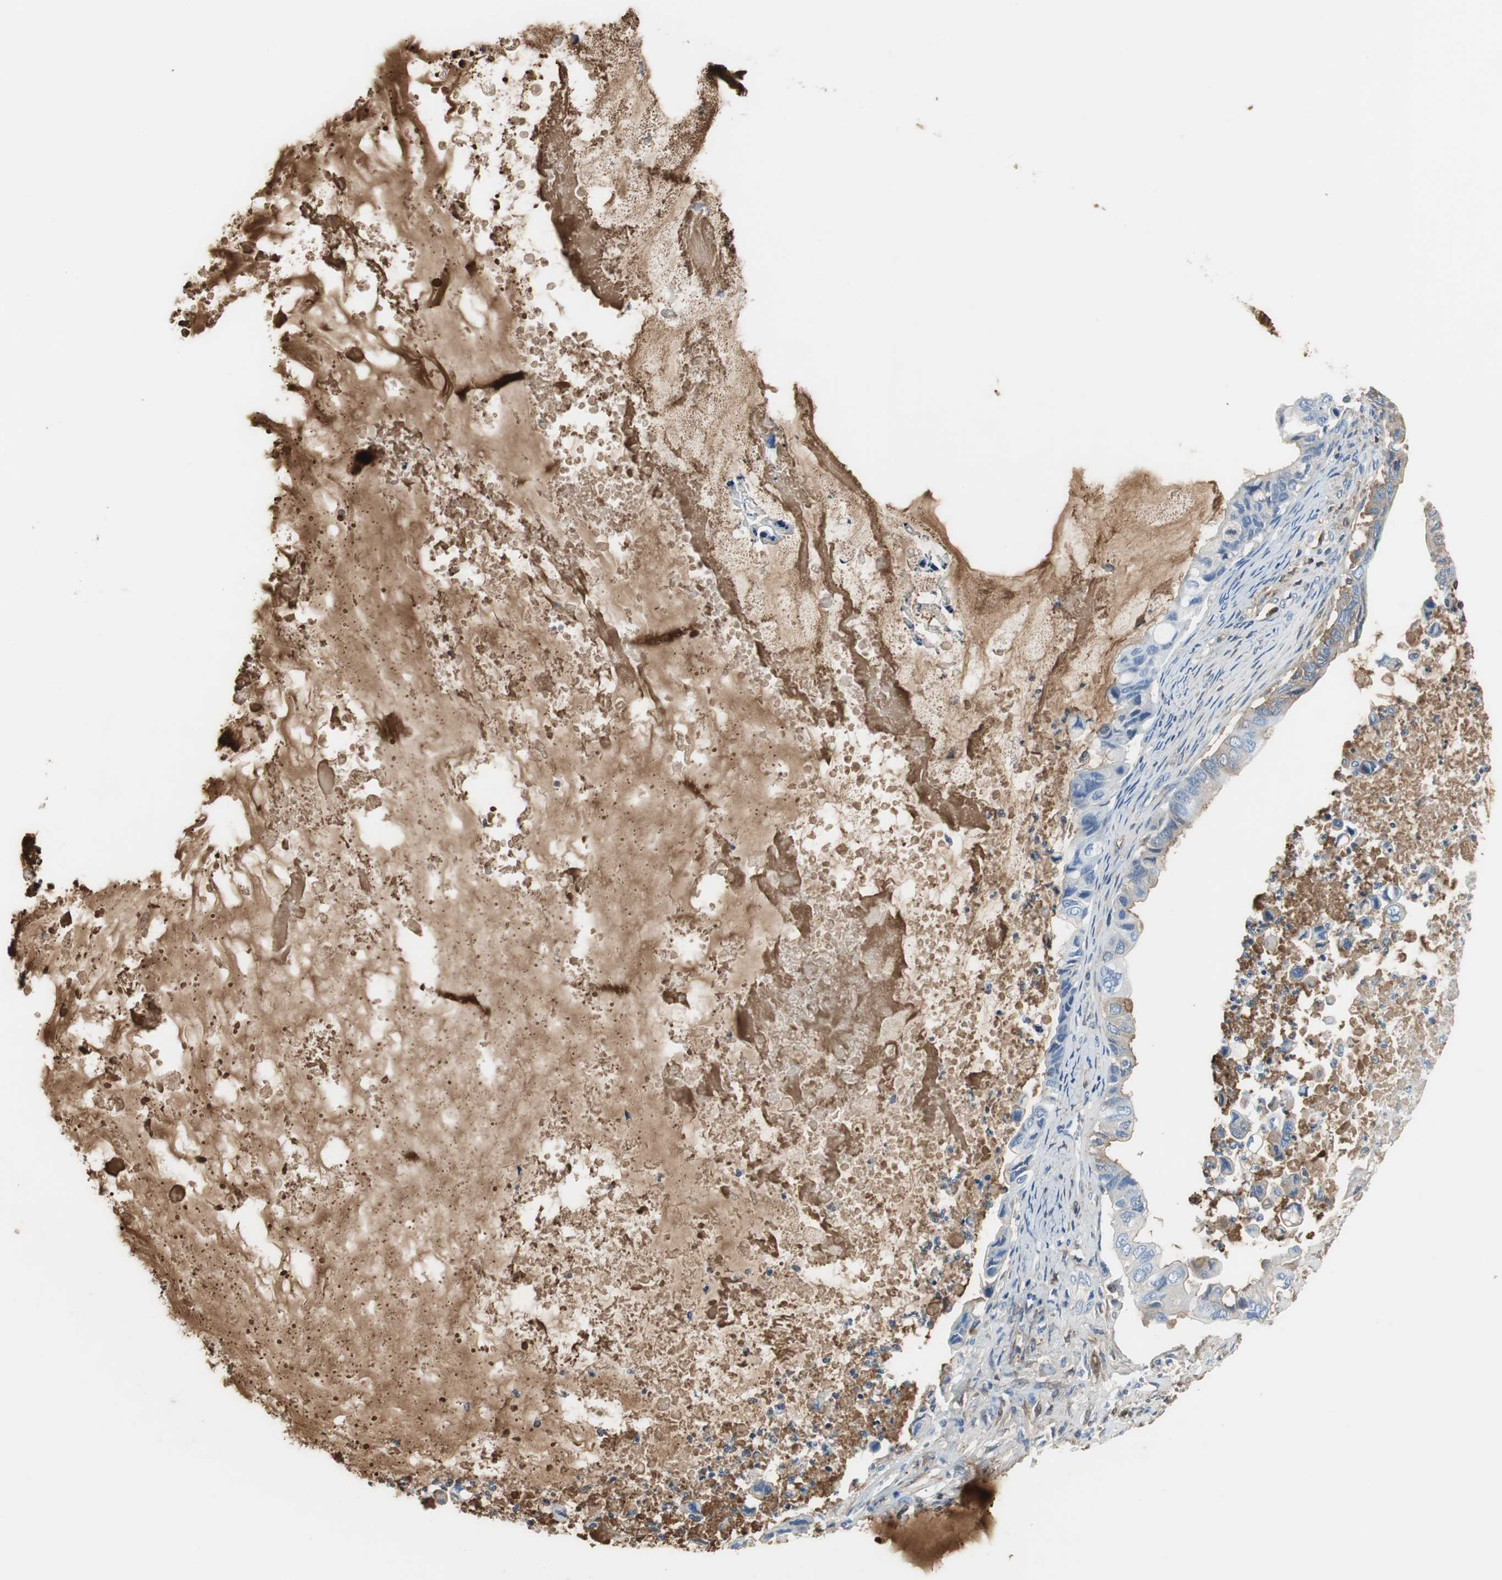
{"staining": {"intensity": "weak", "quantity": "25%-75%", "location": "cytoplasmic/membranous"}, "tissue": "ovarian cancer", "cell_type": "Tumor cells", "image_type": "cancer", "snomed": [{"axis": "morphology", "description": "Cystadenocarcinoma, mucinous, NOS"}, {"axis": "topography", "description": "Ovary"}], "caption": "Protein expression analysis of ovarian cancer reveals weak cytoplasmic/membranous expression in approximately 25%-75% of tumor cells.", "gene": "IGHA1", "patient": {"sex": "female", "age": 80}}